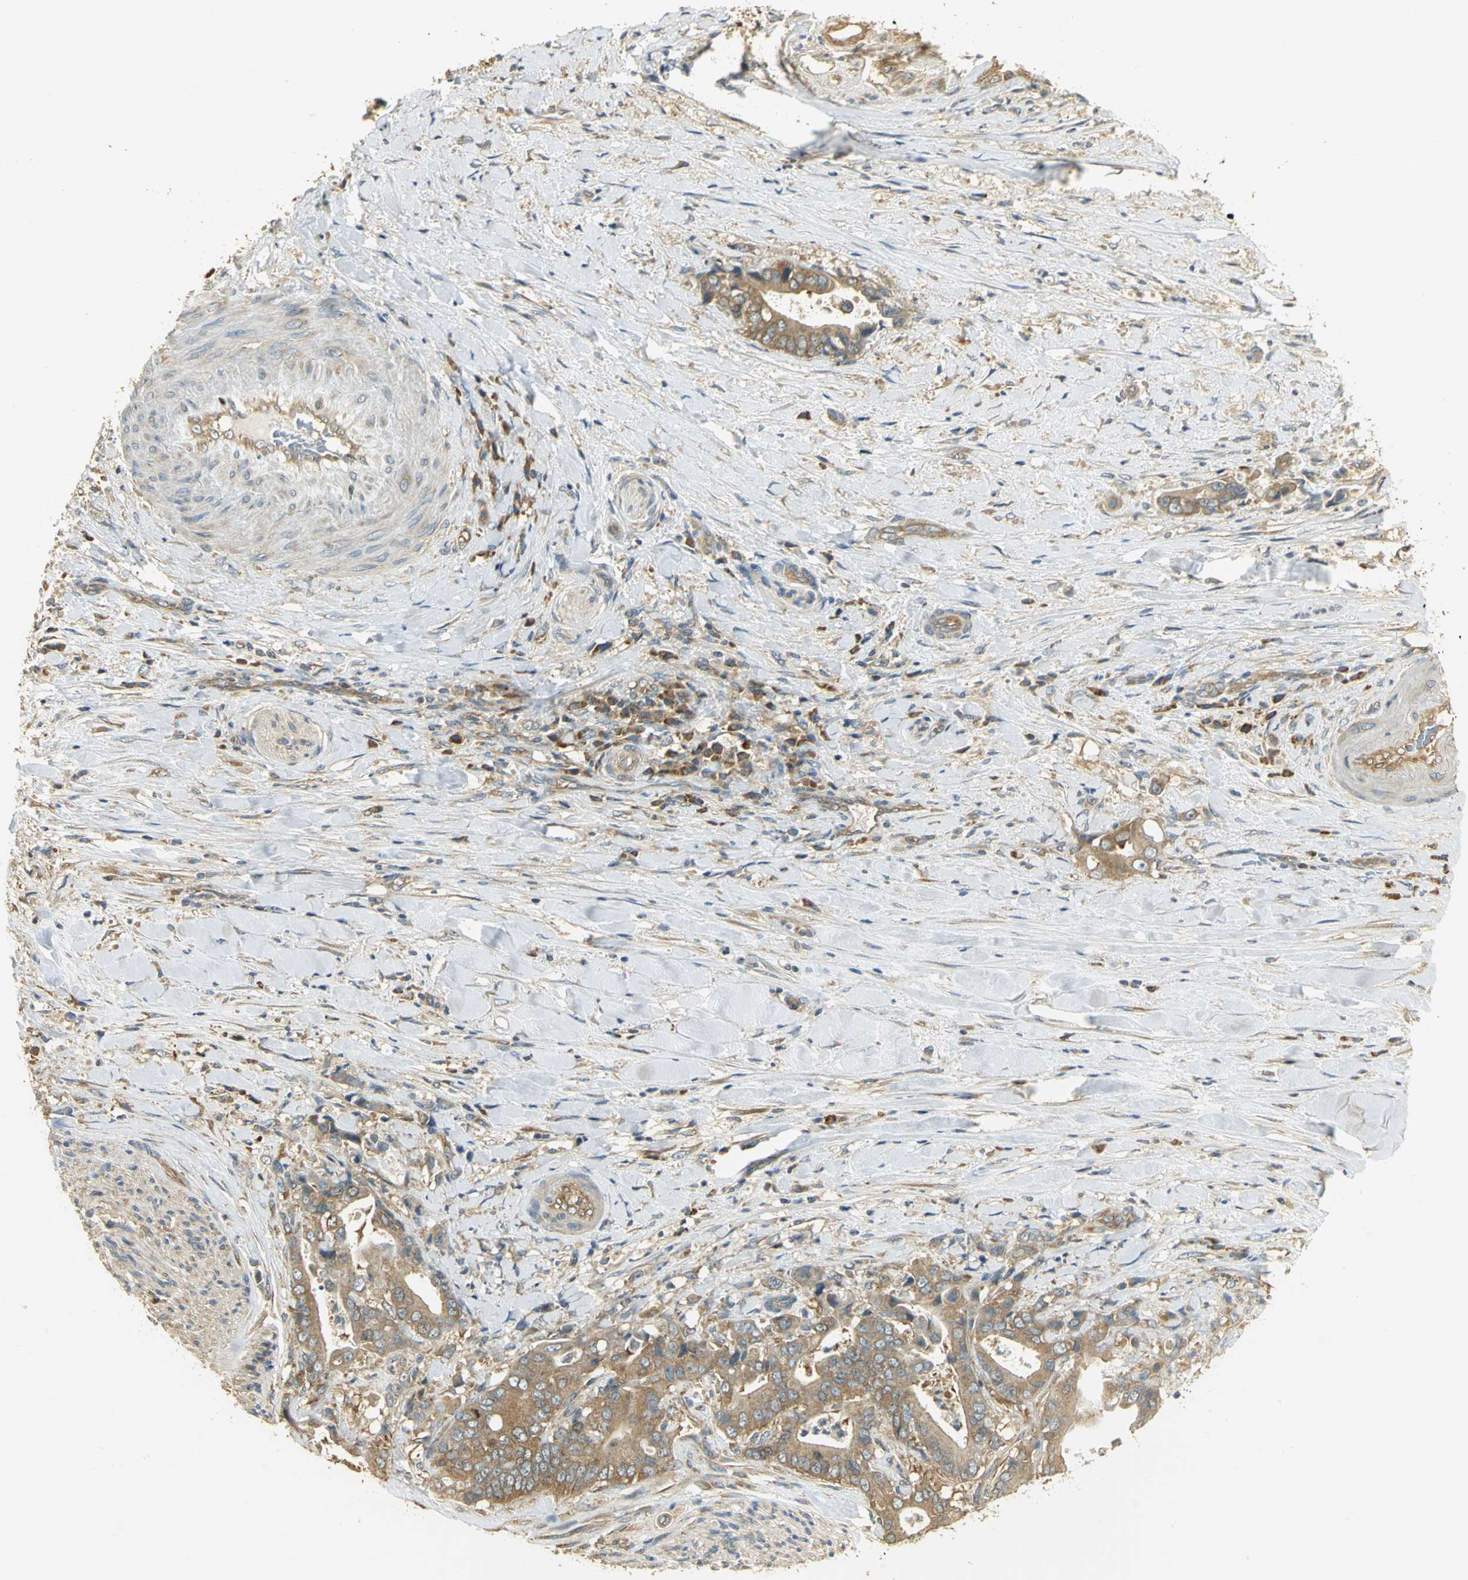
{"staining": {"intensity": "moderate", "quantity": ">75%", "location": "cytoplasmic/membranous"}, "tissue": "liver cancer", "cell_type": "Tumor cells", "image_type": "cancer", "snomed": [{"axis": "morphology", "description": "Cholangiocarcinoma"}, {"axis": "topography", "description": "Liver"}], "caption": "Liver cancer was stained to show a protein in brown. There is medium levels of moderate cytoplasmic/membranous positivity in approximately >75% of tumor cells.", "gene": "RARS1", "patient": {"sex": "male", "age": 58}}